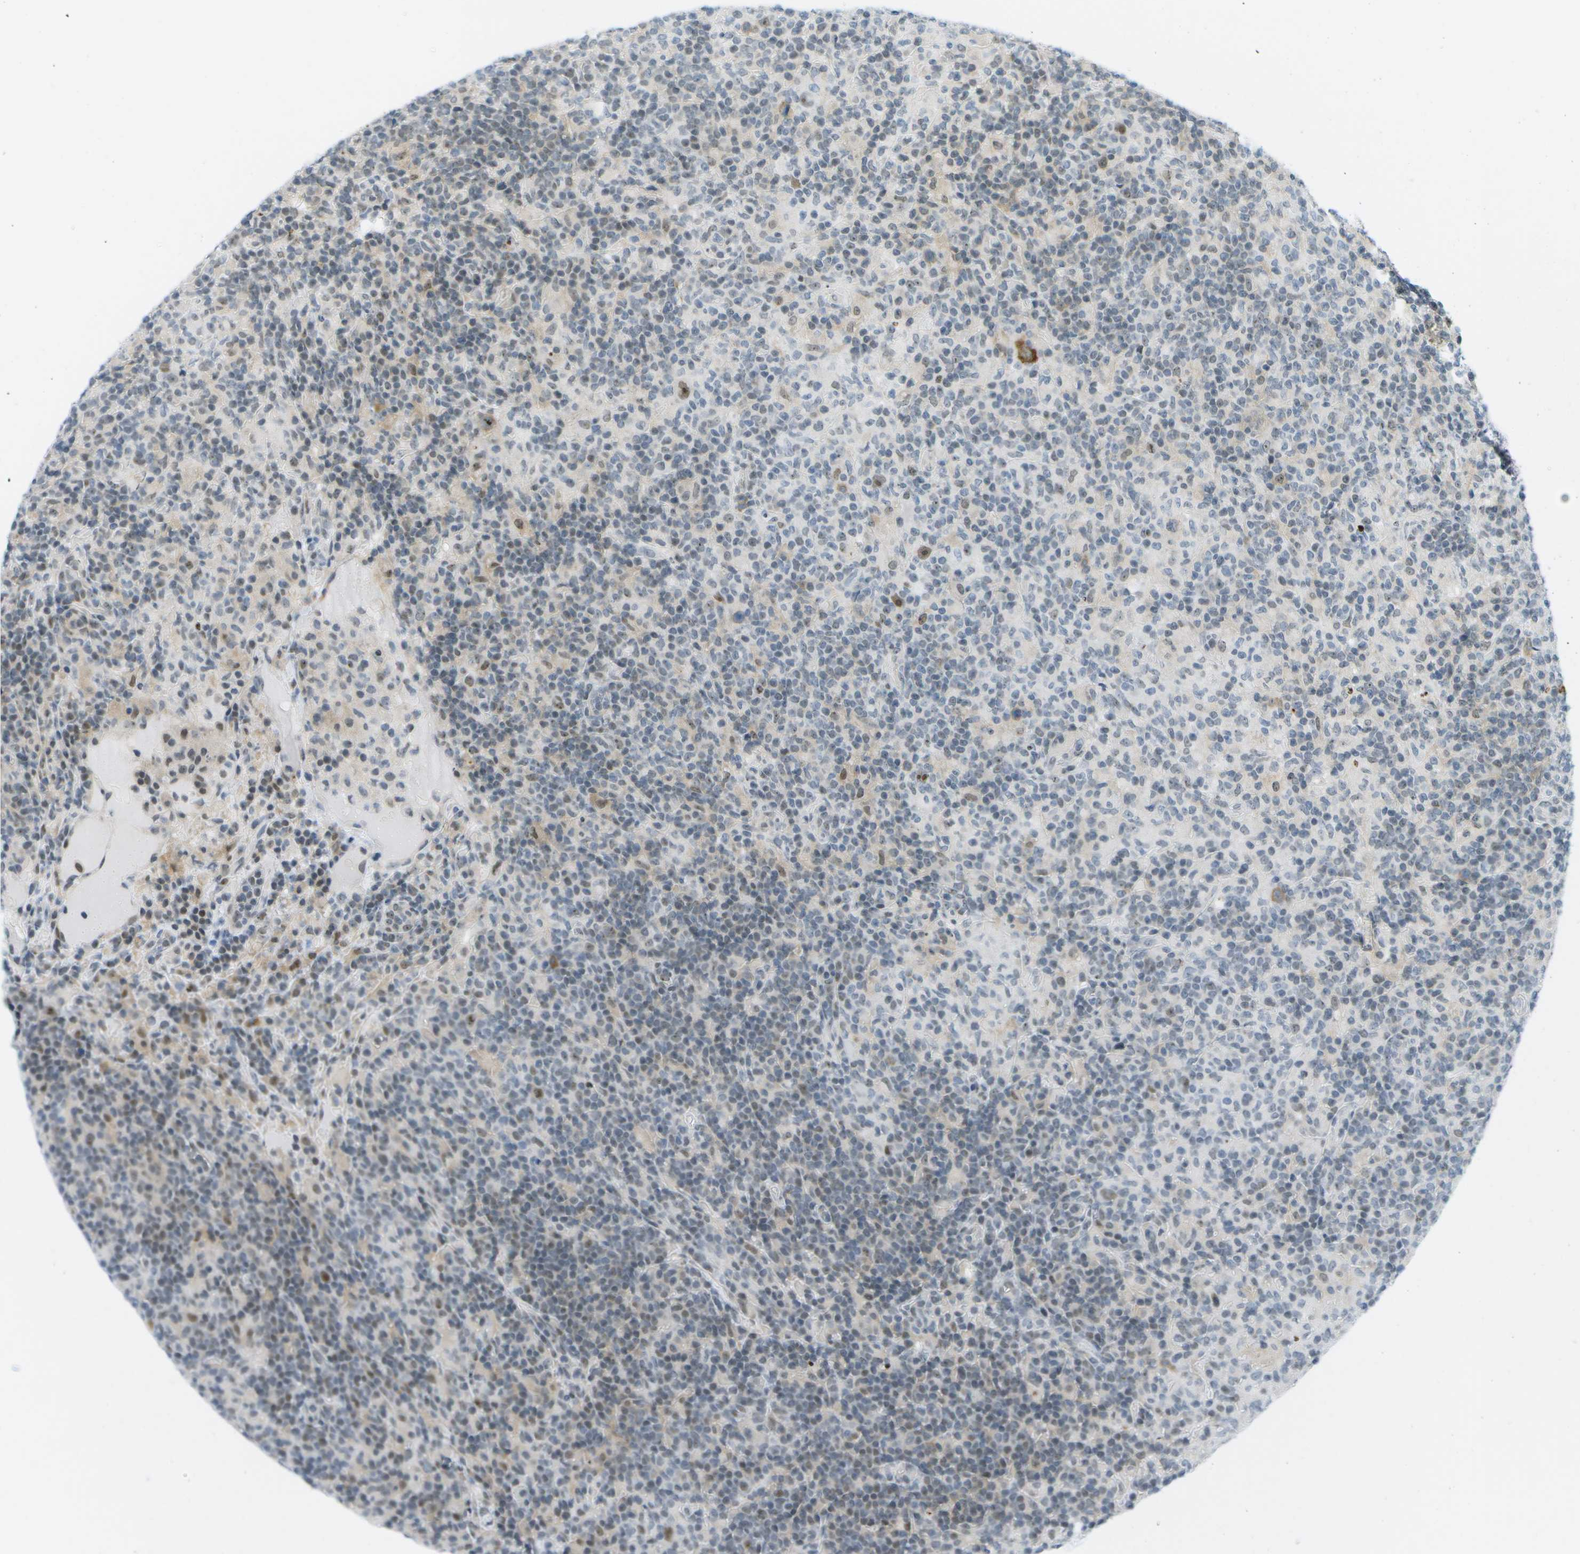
{"staining": {"intensity": "moderate", "quantity": "25%-75%", "location": "cytoplasmic/membranous,nuclear"}, "tissue": "lymphoma", "cell_type": "Tumor cells", "image_type": "cancer", "snomed": [{"axis": "morphology", "description": "Hodgkin's disease, NOS"}, {"axis": "topography", "description": "Lymph node"}], "caption": "An image of human lymphoma stained for a protein exhibits moderate cytoplasmic/membranous and nuclear brown staining in tumor cells. The staining was performed using DAB (3,3'-diaminobenzidine), with brown indicating positive protein expression. Nuclei are stained blue with hematoxylin.", "gene": "PITHD1", "patient": {"sex": "male", "age": 70}}